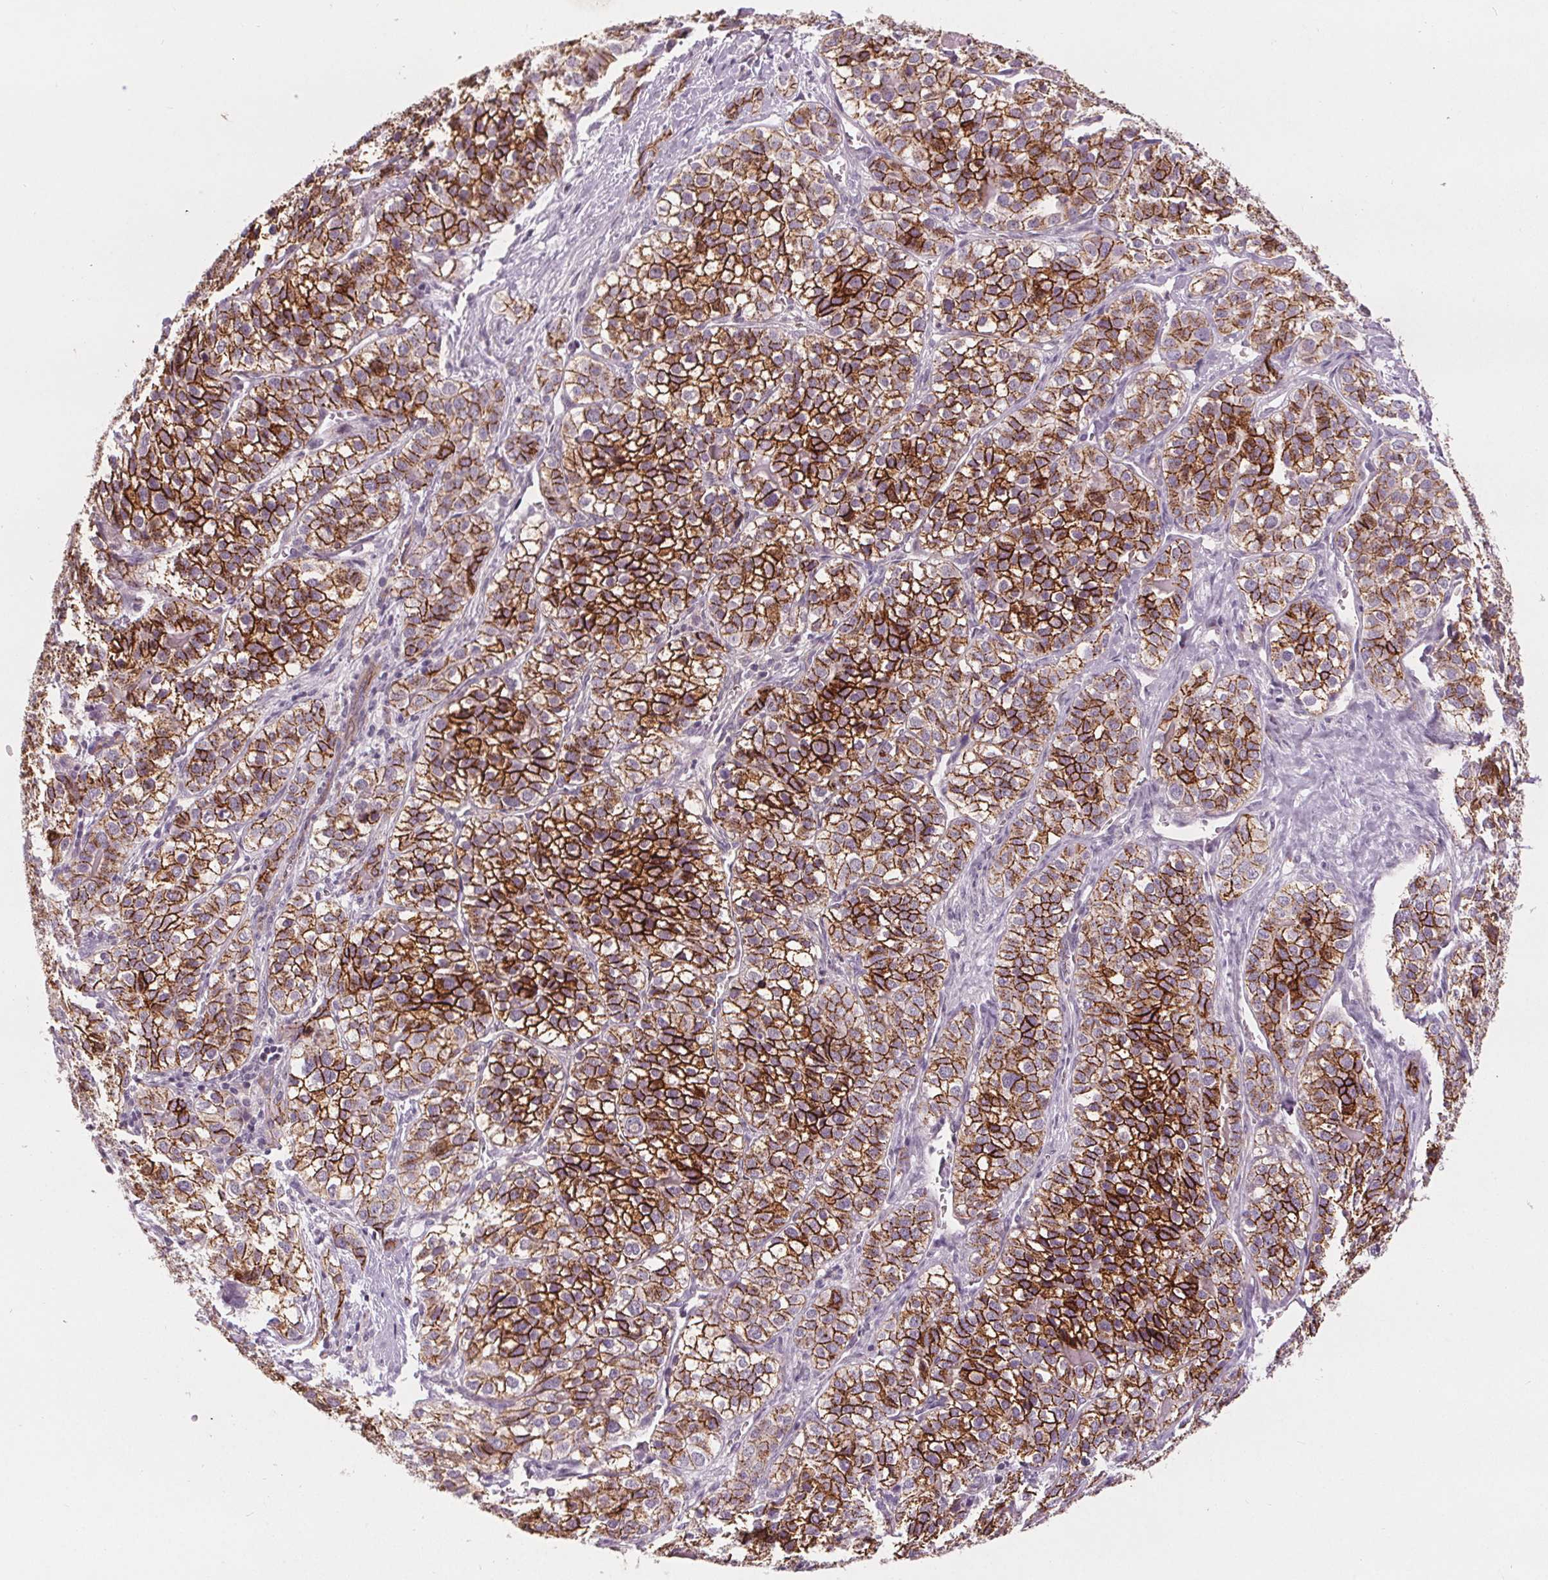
{"staining": {"intensity": "strong", "quantity": ">75%", "location": "cytoplasmic/membranous"}, "tissue": "liver cancer", "cell_type": "Tumor cells", "image_type": "cancer", "snomed": [{"axis": "morphology", "description": "Cholangiocarcinoma"}, {"axis": "topography", "description": "Liver"}], "caption": "Tumor cells demonstrate strong cytoplasmic/membranous staining in approximately >75% of cells in liver cancer (cholangiocarcinoma).", "gene": "ATP1A1", "patient": {"sex": "male", "age": 56}}